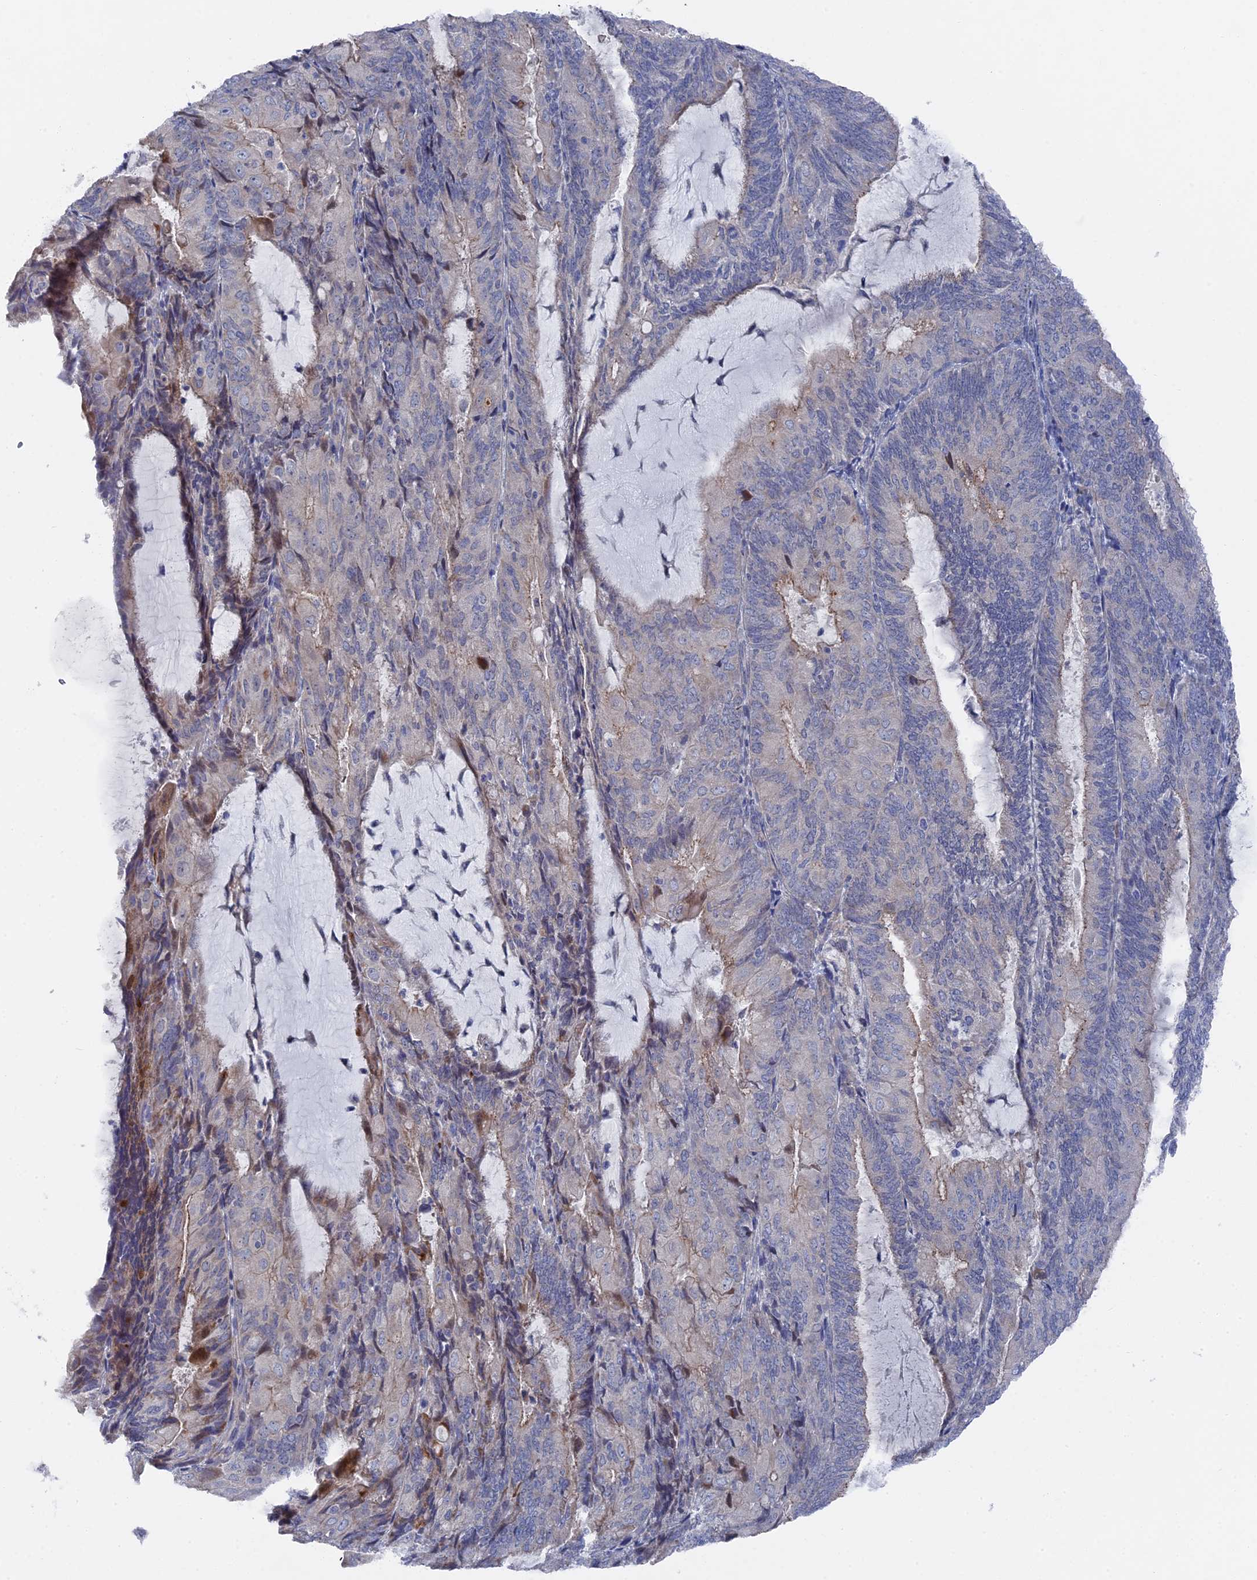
{"staining": {"intensity": "negative", "quantity": "none", "location": "none"}, "tissue": "endometrial cancer", "cell_type": "Tumor cells", "image_type": "cancer", "snomed": [{"axis": "morphology", "description": "Adenocarcinoma, NOS"}, {"axis": "topography", "description": "Endometrium"}], "caption": "DAB (3,3'-diaminobenzidine) immunohistochemical staining of human endometrial cancer (adenocarcinoma) displays no significant expression in tumor cells.", "gene": "TMEM161A", "patient": {"sex": "female", "age": 81}}